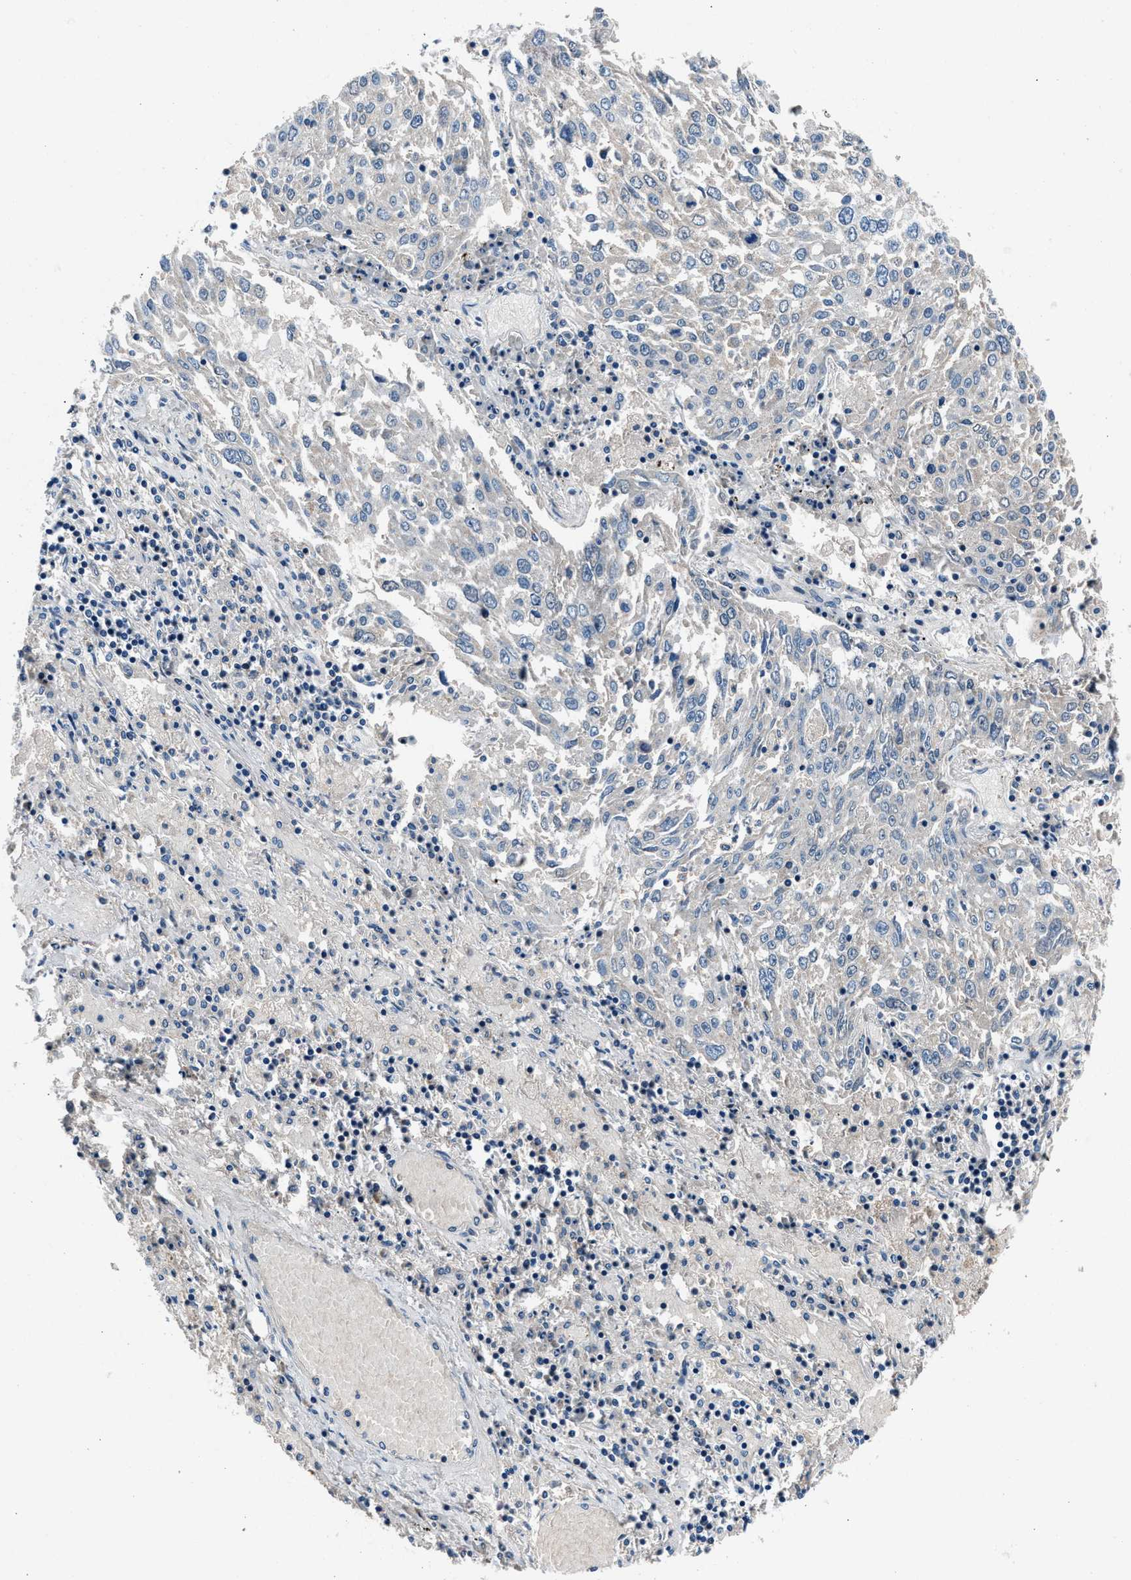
{"staining": {"intensity": "negative", "quantity": "none", "location": "none"}, "tissue": "lung cancer", "cell_type": "Tumor cells", "image_type": "cancer", "snomed": [{"axis": "morphology", "description": "Squamous cell carcinoma, NOS"}, {"axis": "topography", "description": "Lung"}], "caption": "Tumor cells are negative for protein expression in human lung cancer.", "gene": "DENND6B", "patient": {"sex": "male", "age": 65}}